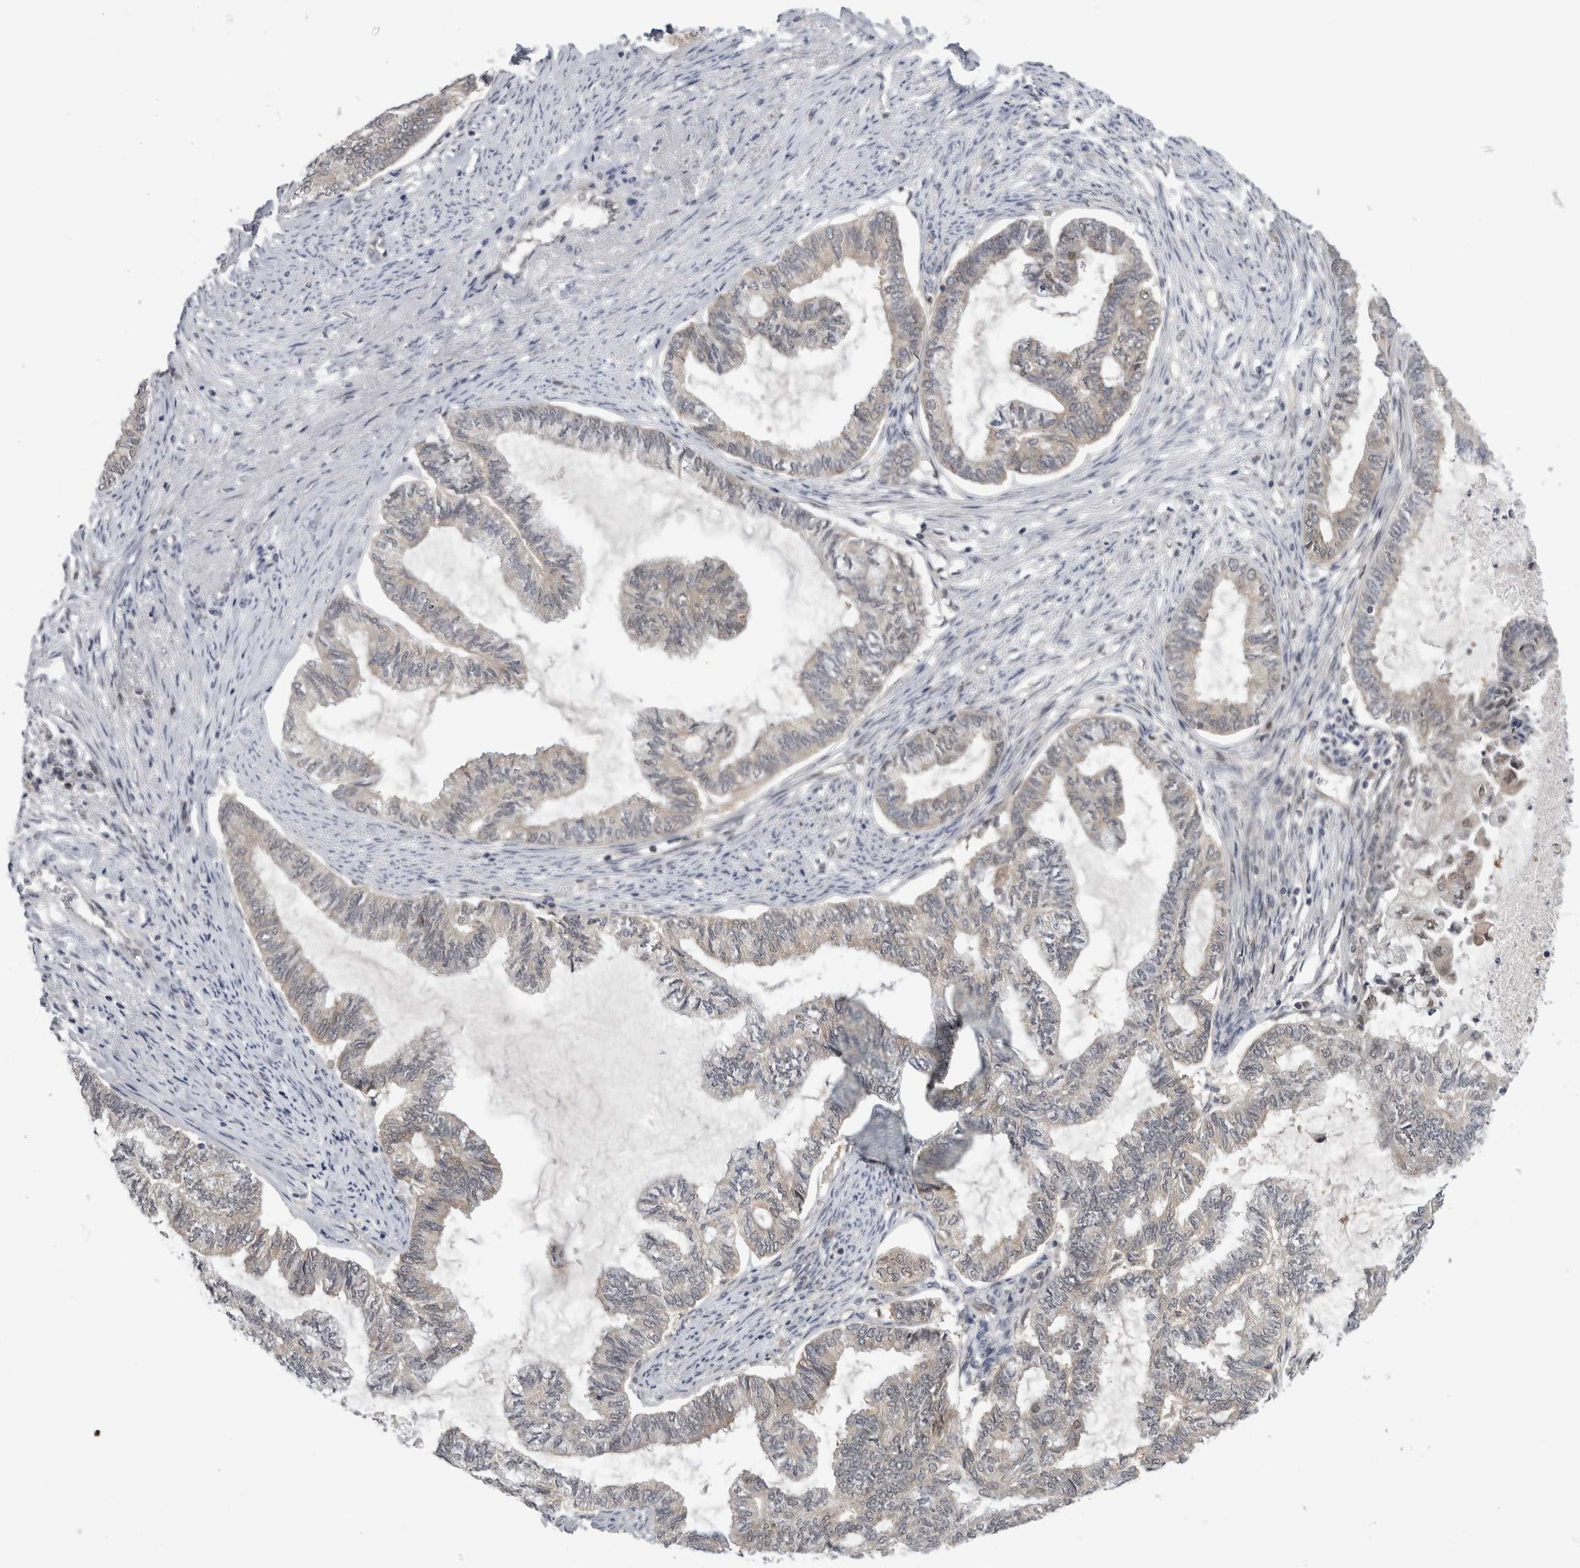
{"staining": {"intensity": "weak", "quantity": "<25%", "location": "cytoplasmic/membranous"}, "tissue": "endometrial cancer", "cell_type": "Tumor cells", "image_type": "cancer", "snomed": [{"axis": "morphology", "description": "Adenocarcinoma, NOS"}, {"axis": "topography", "description": "Endometrium"}], "caption": "High magnification brightfield microscopy of endometrial cancer stained with DAB (brown) and counterstained with hematoxylin (blue): tumor cells show no significant staining.", "gene": "PSMB2", "patient": {"sex": "female", "age": 86}}